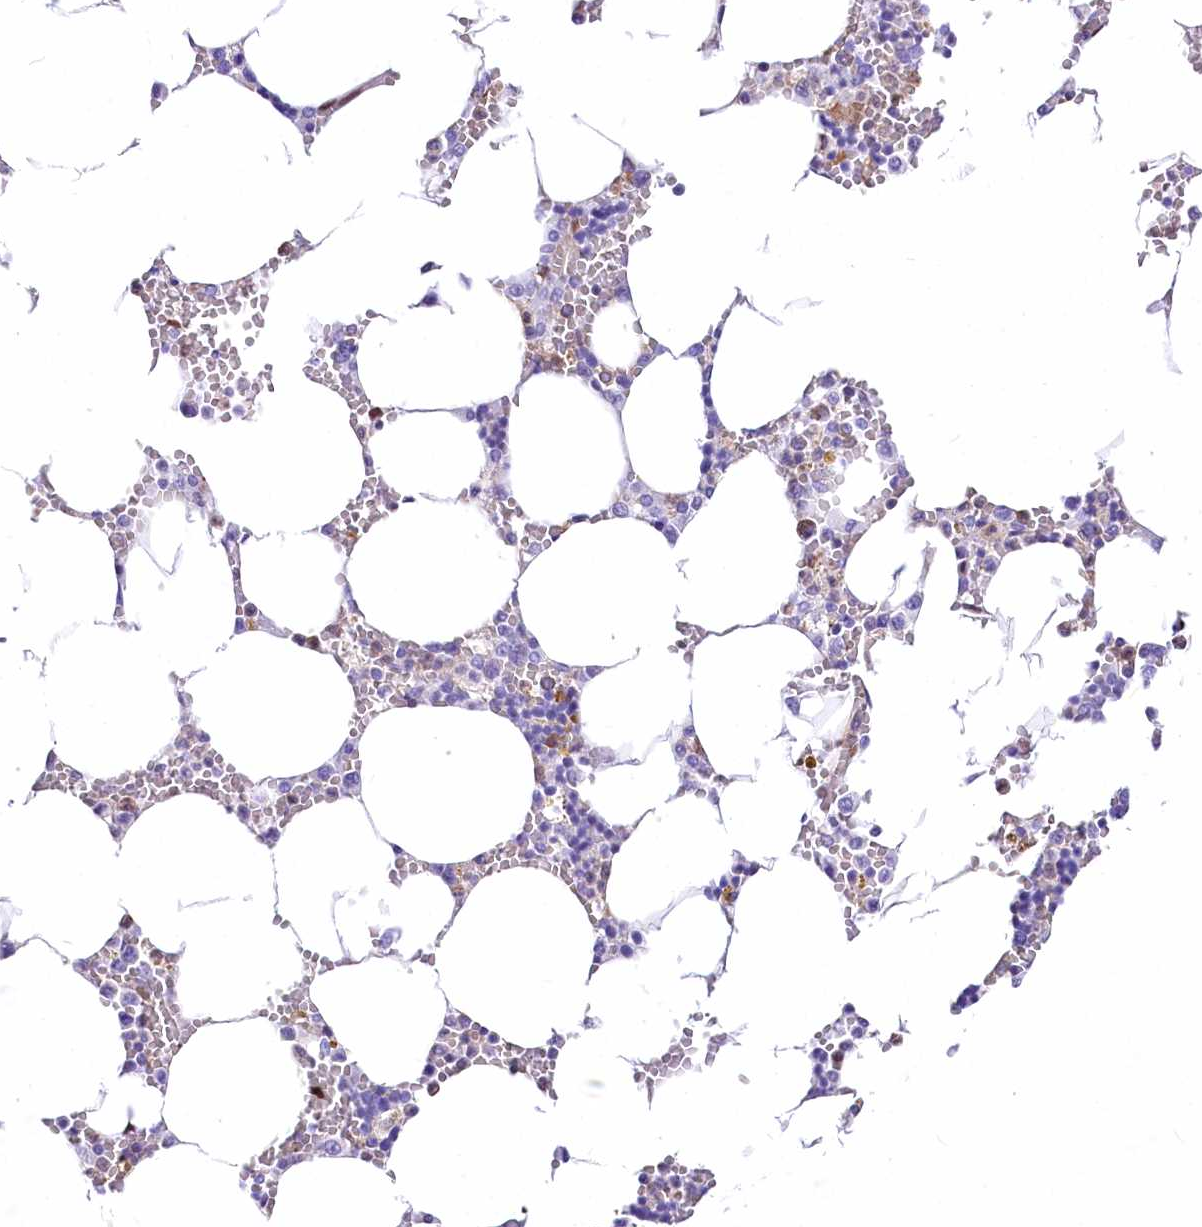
{"staining": {"intensity": "strong", "quantity": "<25%", "location": "nuclear"}, "tissue": "bone marrow", "cell_type": "Hematopoietic cells", "image_type": "normal", "snomed": [{"axis": "morphology", "description": "Normal tissue, NOS"}, {"axis": "topography", "description": "Bone marrow"}], "caption": "Immunohistochemistry photomicrograph of normal bone marrow stained for a protein (brown), which demonstrates medium levels of strong nuclear positivity in about <25% of hematopoietic cells.", "gene": "PTMS", "patient": {"sex": "male", "age": 70}}